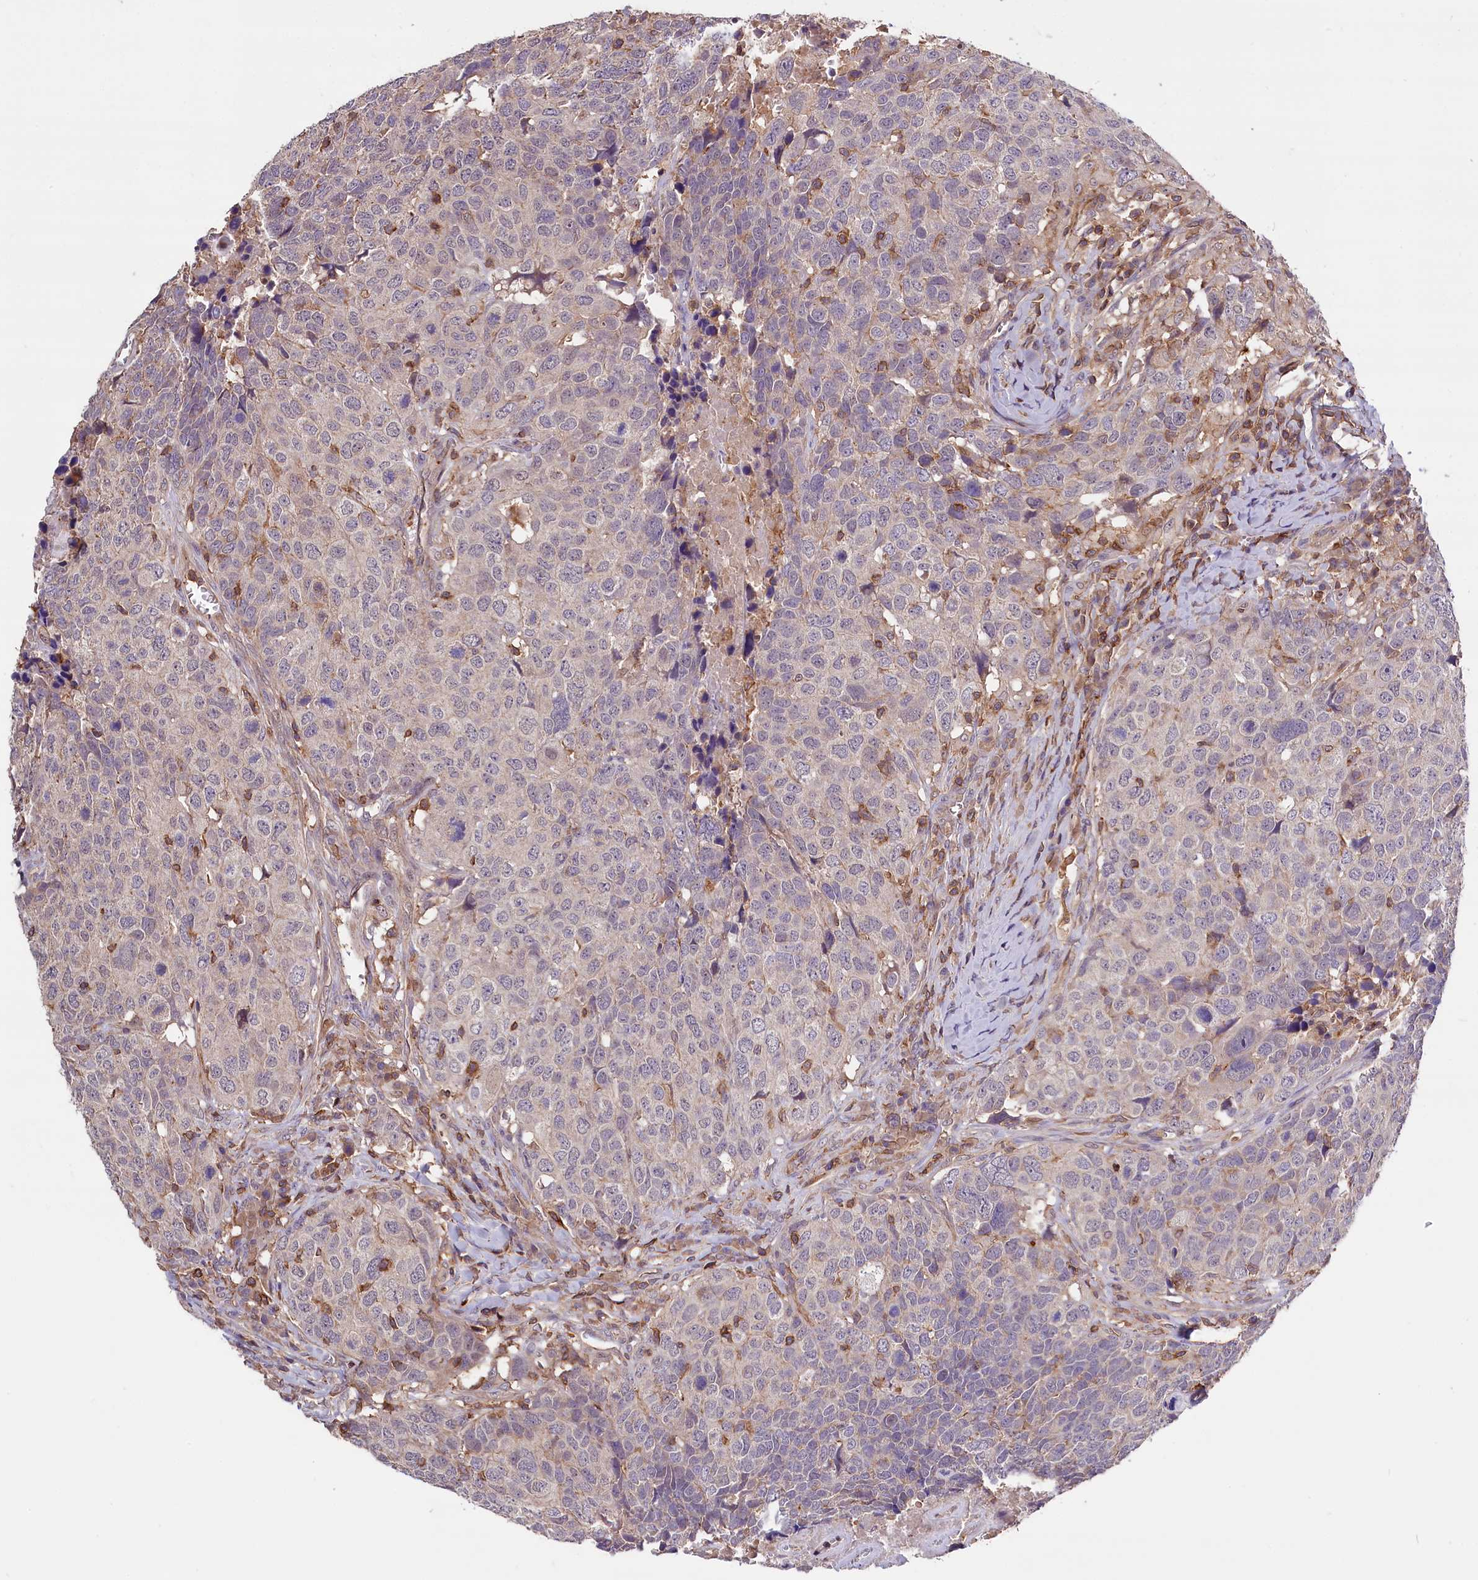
{"staining": {"intensity": "weak", "quantity": "<25%", "location": "nuclear"}, "tissue": "head and neck cancer", "cell_type": "Tumor cells", "image_type": "cancer", "snomed": [{"axis": "morphology", "description": "Squamous cell carcinoma, NOS"}, {"axis": "topography", "description": "Head-Neck"}], "caption": "The photomicrograph demonstrates no significant positivity in tumor cells of head and neck squamous cell carcinoma.", "gene": "SKIDA1", "patient": {"sex": "male", "age": 66}}